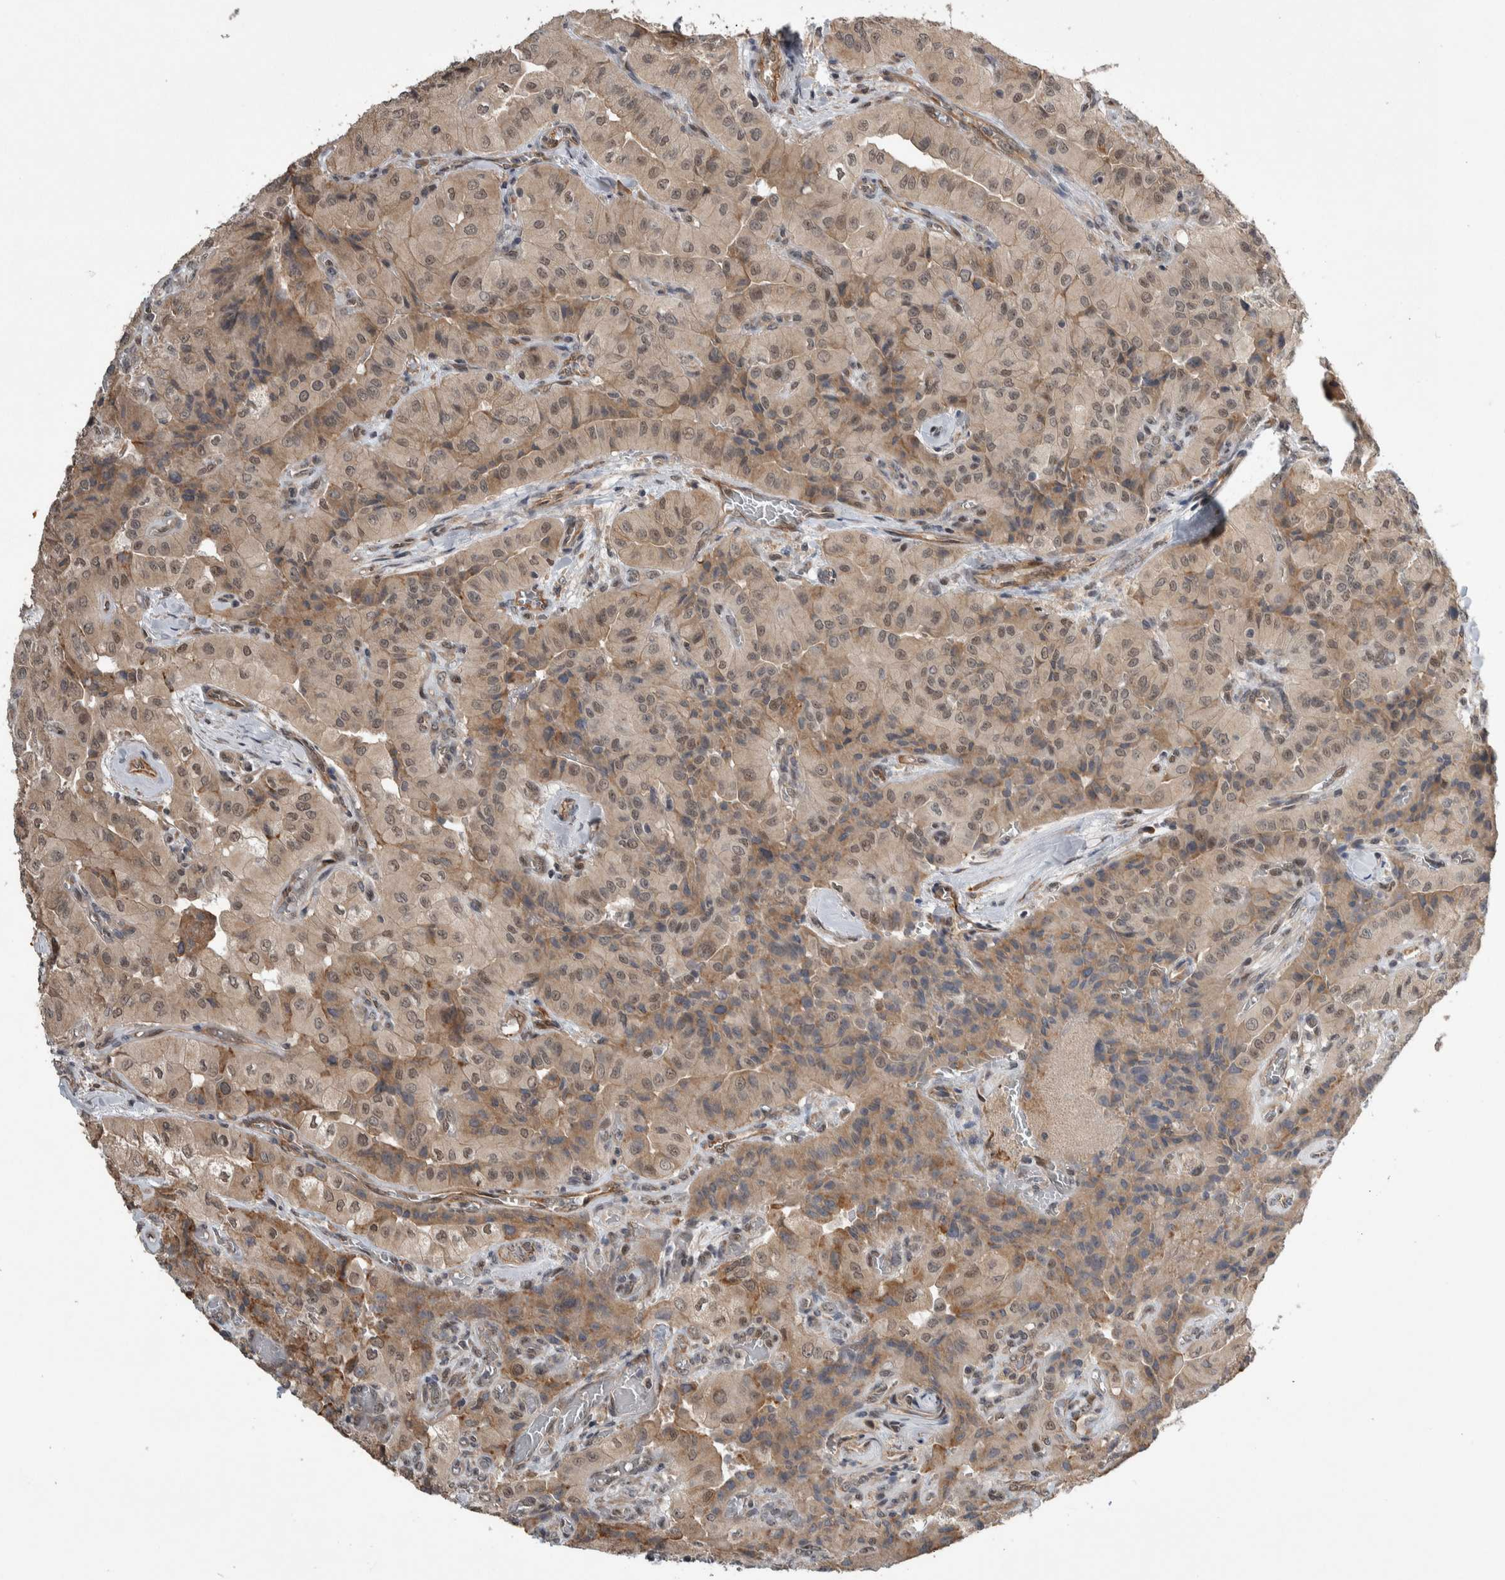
{"staining": {"intensity": "weak", "quantity": ">75%", "location": "cytoplasmic/membranous,nuclear"}, "tissue": "thyroid cancer", "cell_type": "Tumor cells", "image_type": "cancer", "snomed": [{"axis": "morphology", "description": "Papillary adenocarcinoma, NOS"}, {"axis": "topography", "description": "Thyroid gland"}], "caption": "Thyroid cancer stained with immunohistochemistry (IHC) demonstrates weak cytoplasmic/membranous and nuclear positivity in approximately >75% of tumor cells. The staining was performed using DAB to visualize the protein expression in brown, while the nuclei were stained in blue with hematoxylin (Magnification: 20x).", "gene": "PRDM4", "patient": {"sex": "female", "age": 59}}